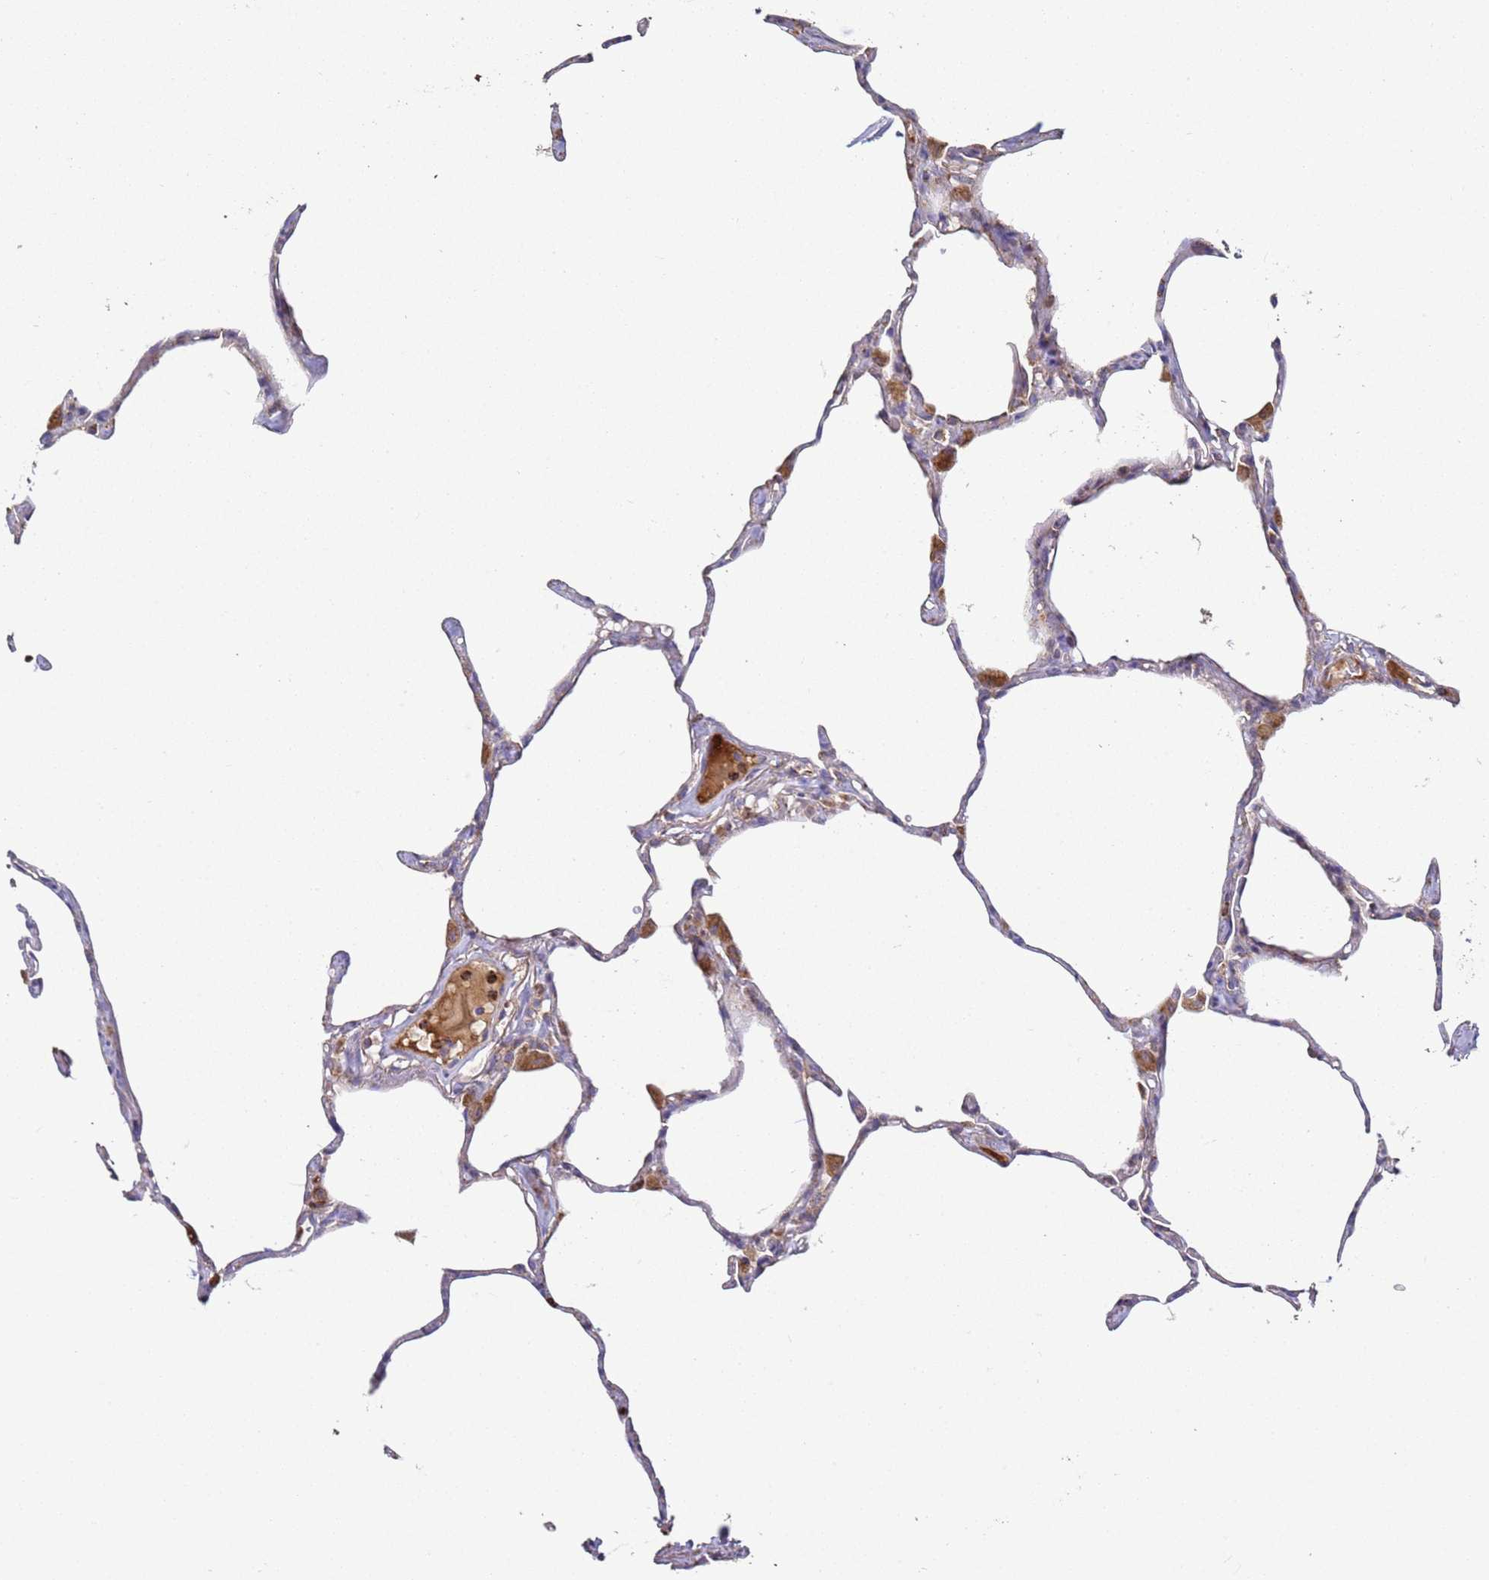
{"staining": {"intensity": "weak", "quantity": "25%-75%", "location": "cytoplasmic/membranous"}, "tissue": "lung", "cell_type": "Alveolar cells", "image_type": "normal", "snomed": [{"axis": "morphology", "description": "Normal tissue, NOS"}, {"axis": "topography", "description": "Lung"}], "caption": "Lung stained with DAB immunohistochemistry (IHC) shows low levels of weak cytoplasmic/membranous expression in approximately 25%-75% of alveolar cells. The staining was performed using DAB (3,3'-diaminobenzidine), with brown indicating positive protein expression. Nuclei are stained blue with hematoxylin.", "gene": "FBXO33", "patient": {"sex": "male", "age": 65}}